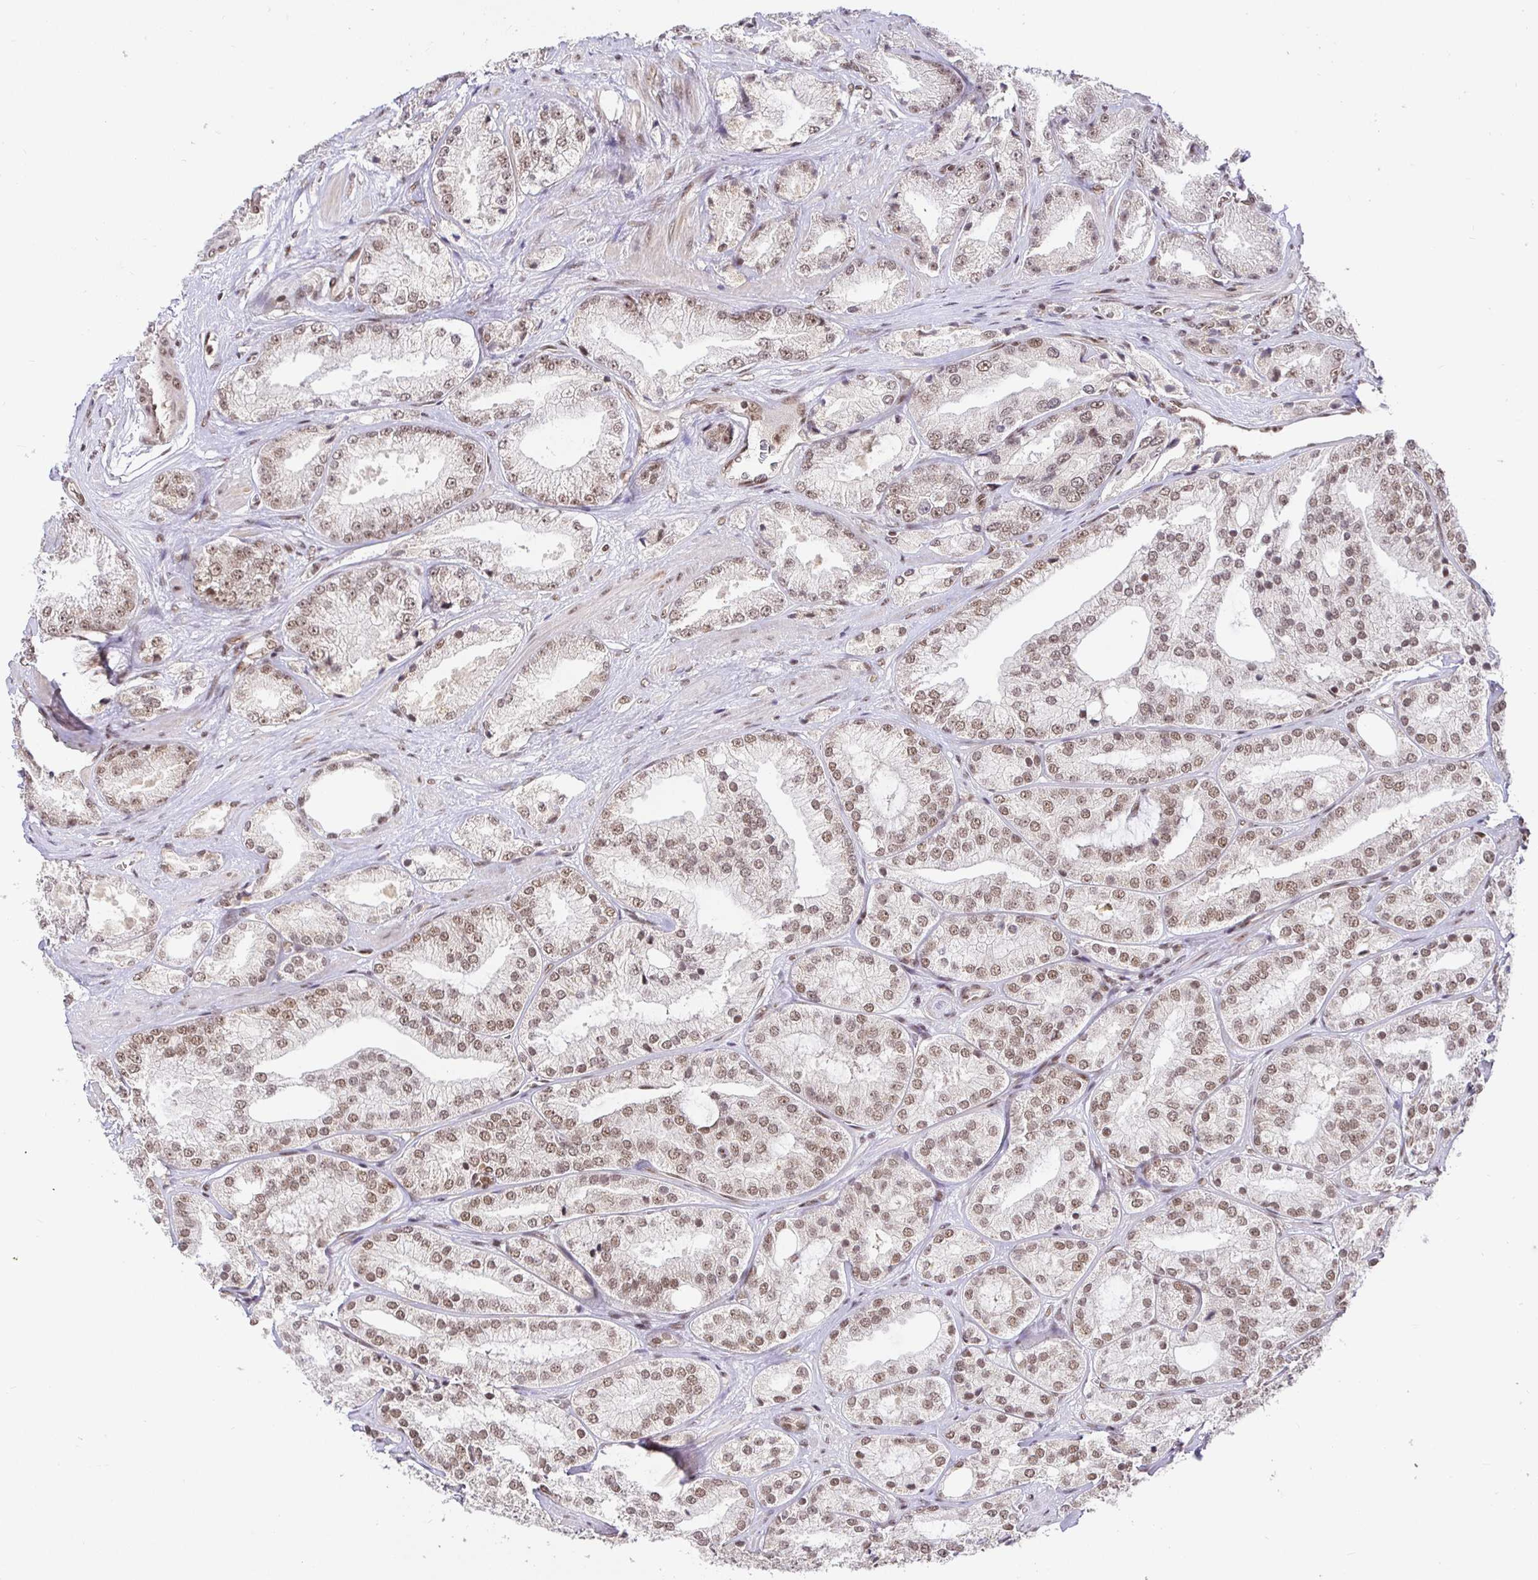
{"staining": {"intensity": "moderate", "quantity": "25%-75%", "location": "nuclear"}, "tissue": "prostate cancer", "cell_type": "Tumor cells", "image_type": "cancer", "snomed": [{"axis": "morphology", "description": "Adenocarcinoma, High grade"}, {"axis": "topography", "description": "Prostate"}], "caption": "Prostate cancer (high-grade adenocarcinoma) tissue shows moderate nuclear staining in about 25%-75% of tumor cells (Brightfield microscopy of DAB IHC at high magnification).", "gene": "USF1", "patient": {"sex": "male", "age": 68}}